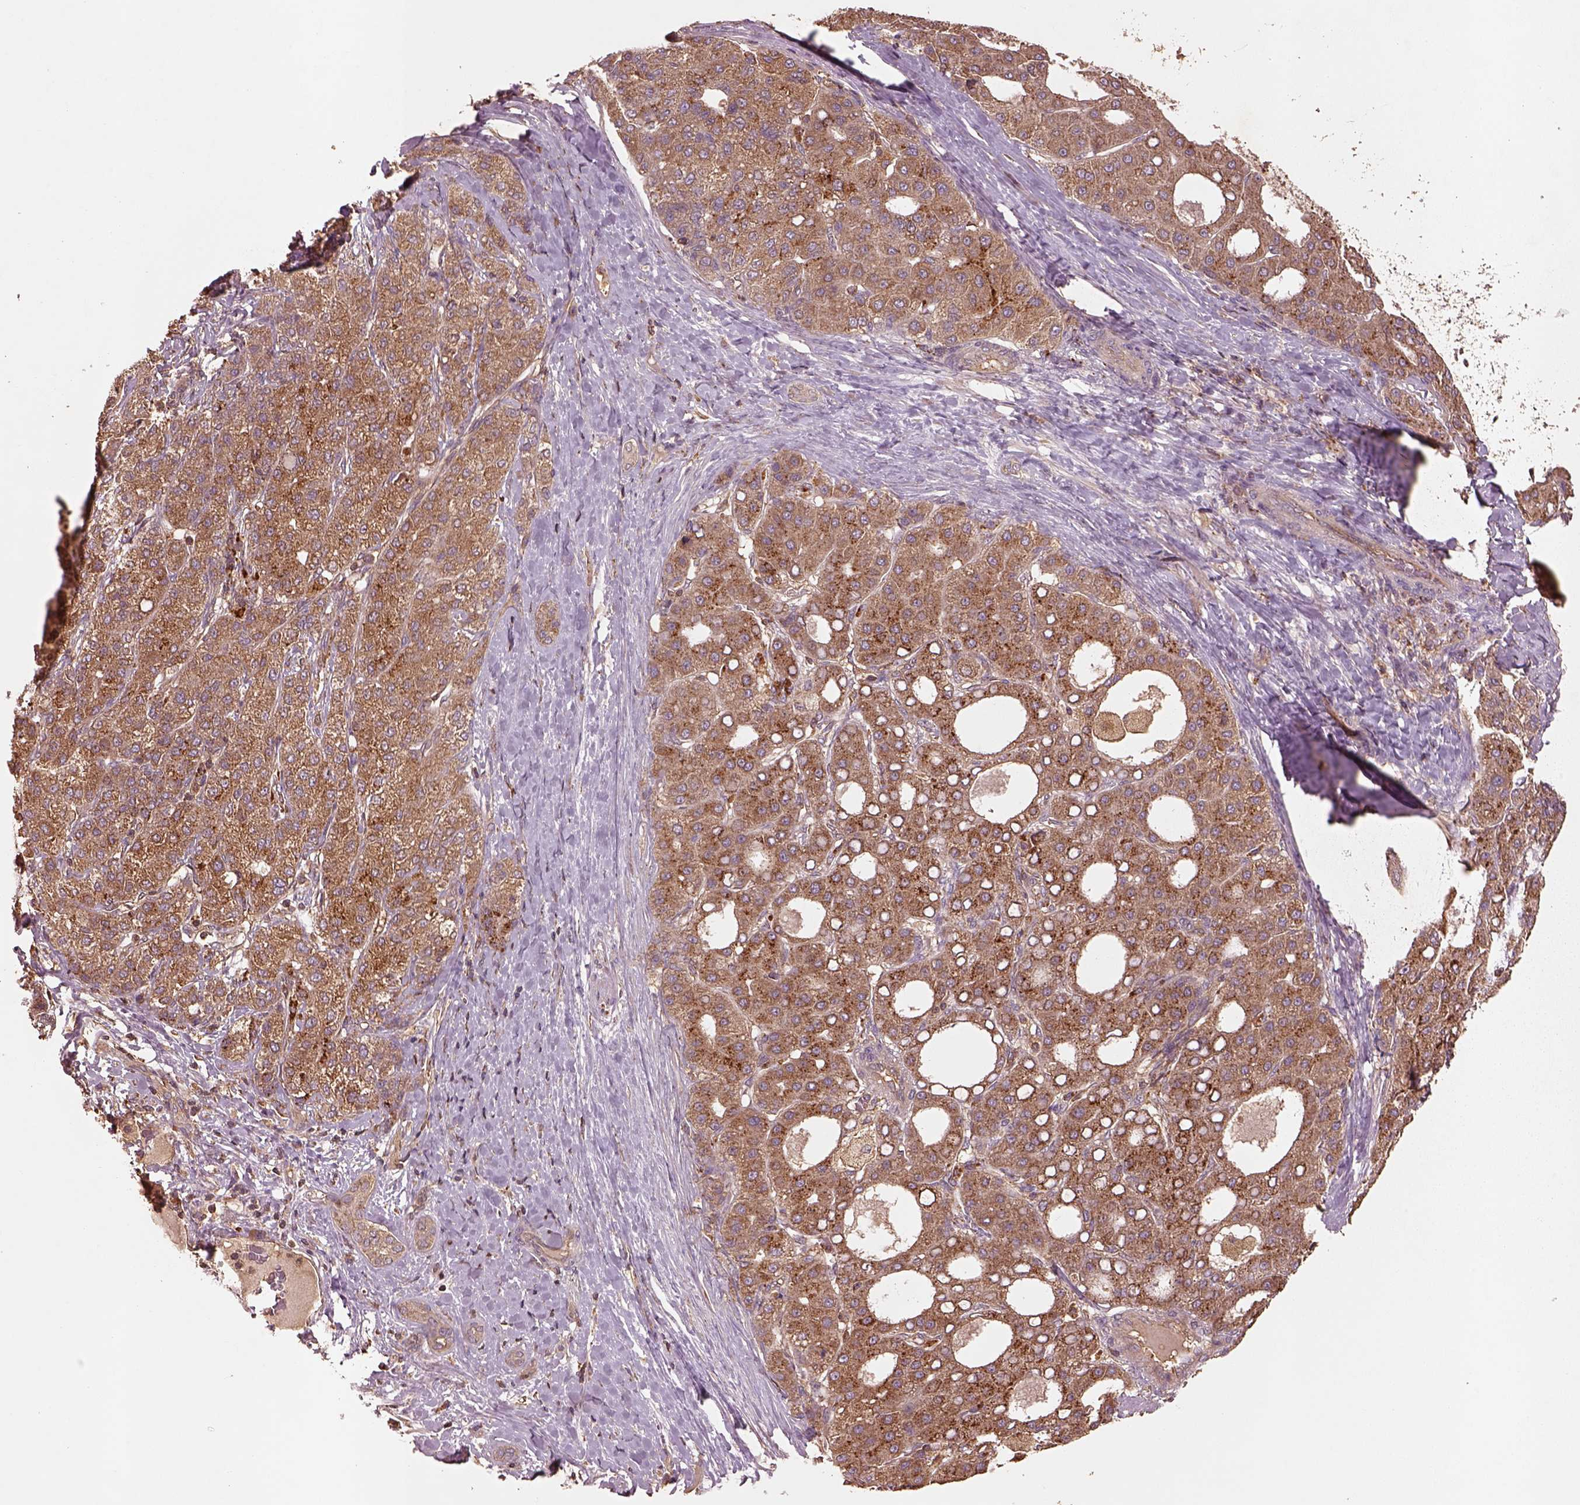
{"staining": {"intensity": "moderate", "quantity": ">75%", "location": "cytoplasmic/membranous"}, "tissue": "liver cancer", "cell_type": "Tumor cells", "image_type": "cancer", "snomed": [{"axis": "morphology", "description": "Carcinoma, Hepatocellular, NOS"}, {"axis": "topography", "description": "Liver"}], "caption": "A high-resolution histopathology image shows IHC staining of liver cancer, which shows moderate cytoplasmic/membranous positivity in about >75% of tumor cells. Using DAB (brown) and hematoxylin (blue) stains, captured at high magnification using brightfield microscopy.", "gene": "TRADD", "patient": {"sex": "male", "age": 65}}